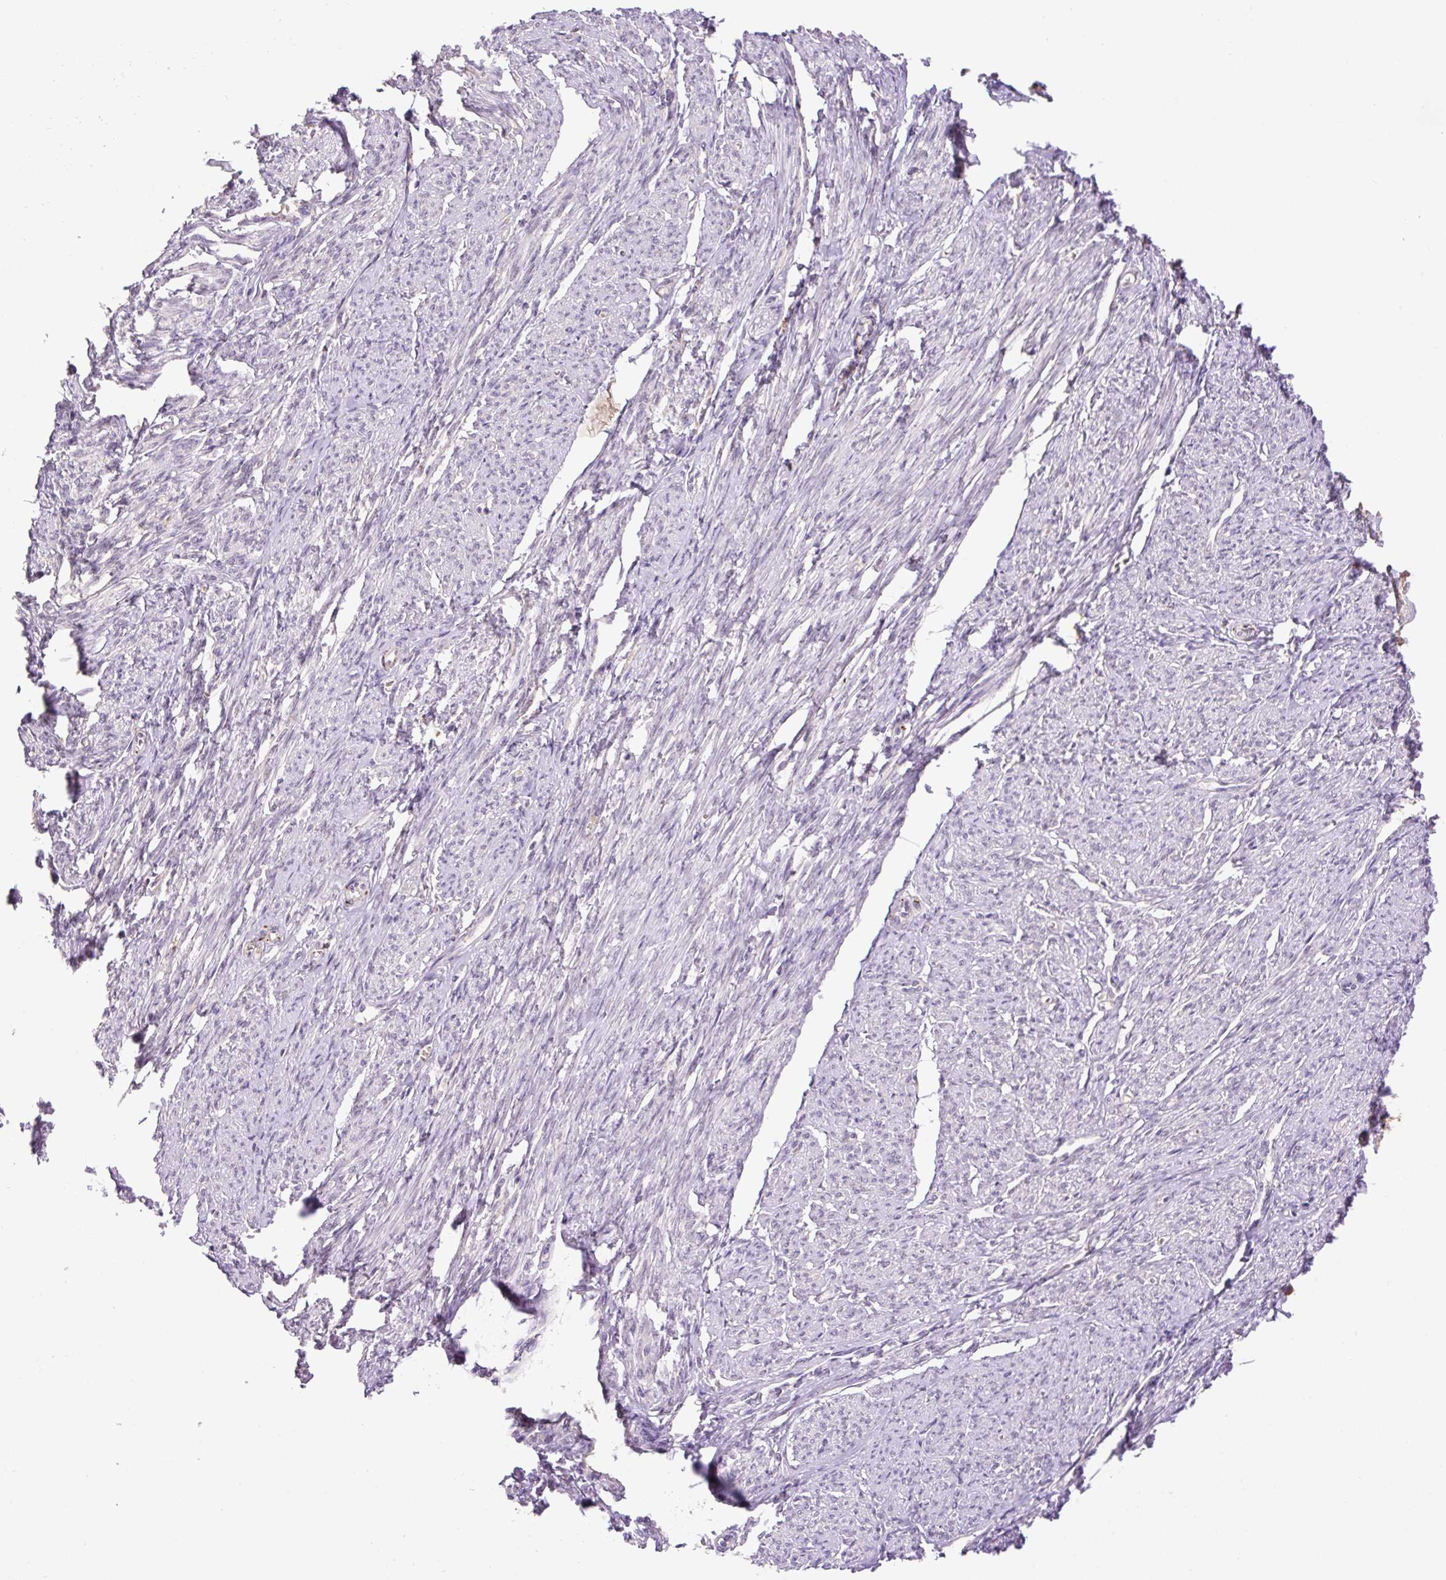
{"staining": {"intensity": "negative", "quantity": "none", "location": "none"}, "tissue": "smooth muscle", "cell_type": "Smooth muscle cells", "image_type": "normal", "snomed": [{"axis": "morphology", "description": "Normal tissue, NOS"}, {"axis": "topography", "description": "Smooth muscle"}], "caption": "Micrograph shows no protein staining in smooth muscle cells of unremarkable smooth muscle.", "gene": "HABP4", "patient": {"sex": "female", "age": 65}}